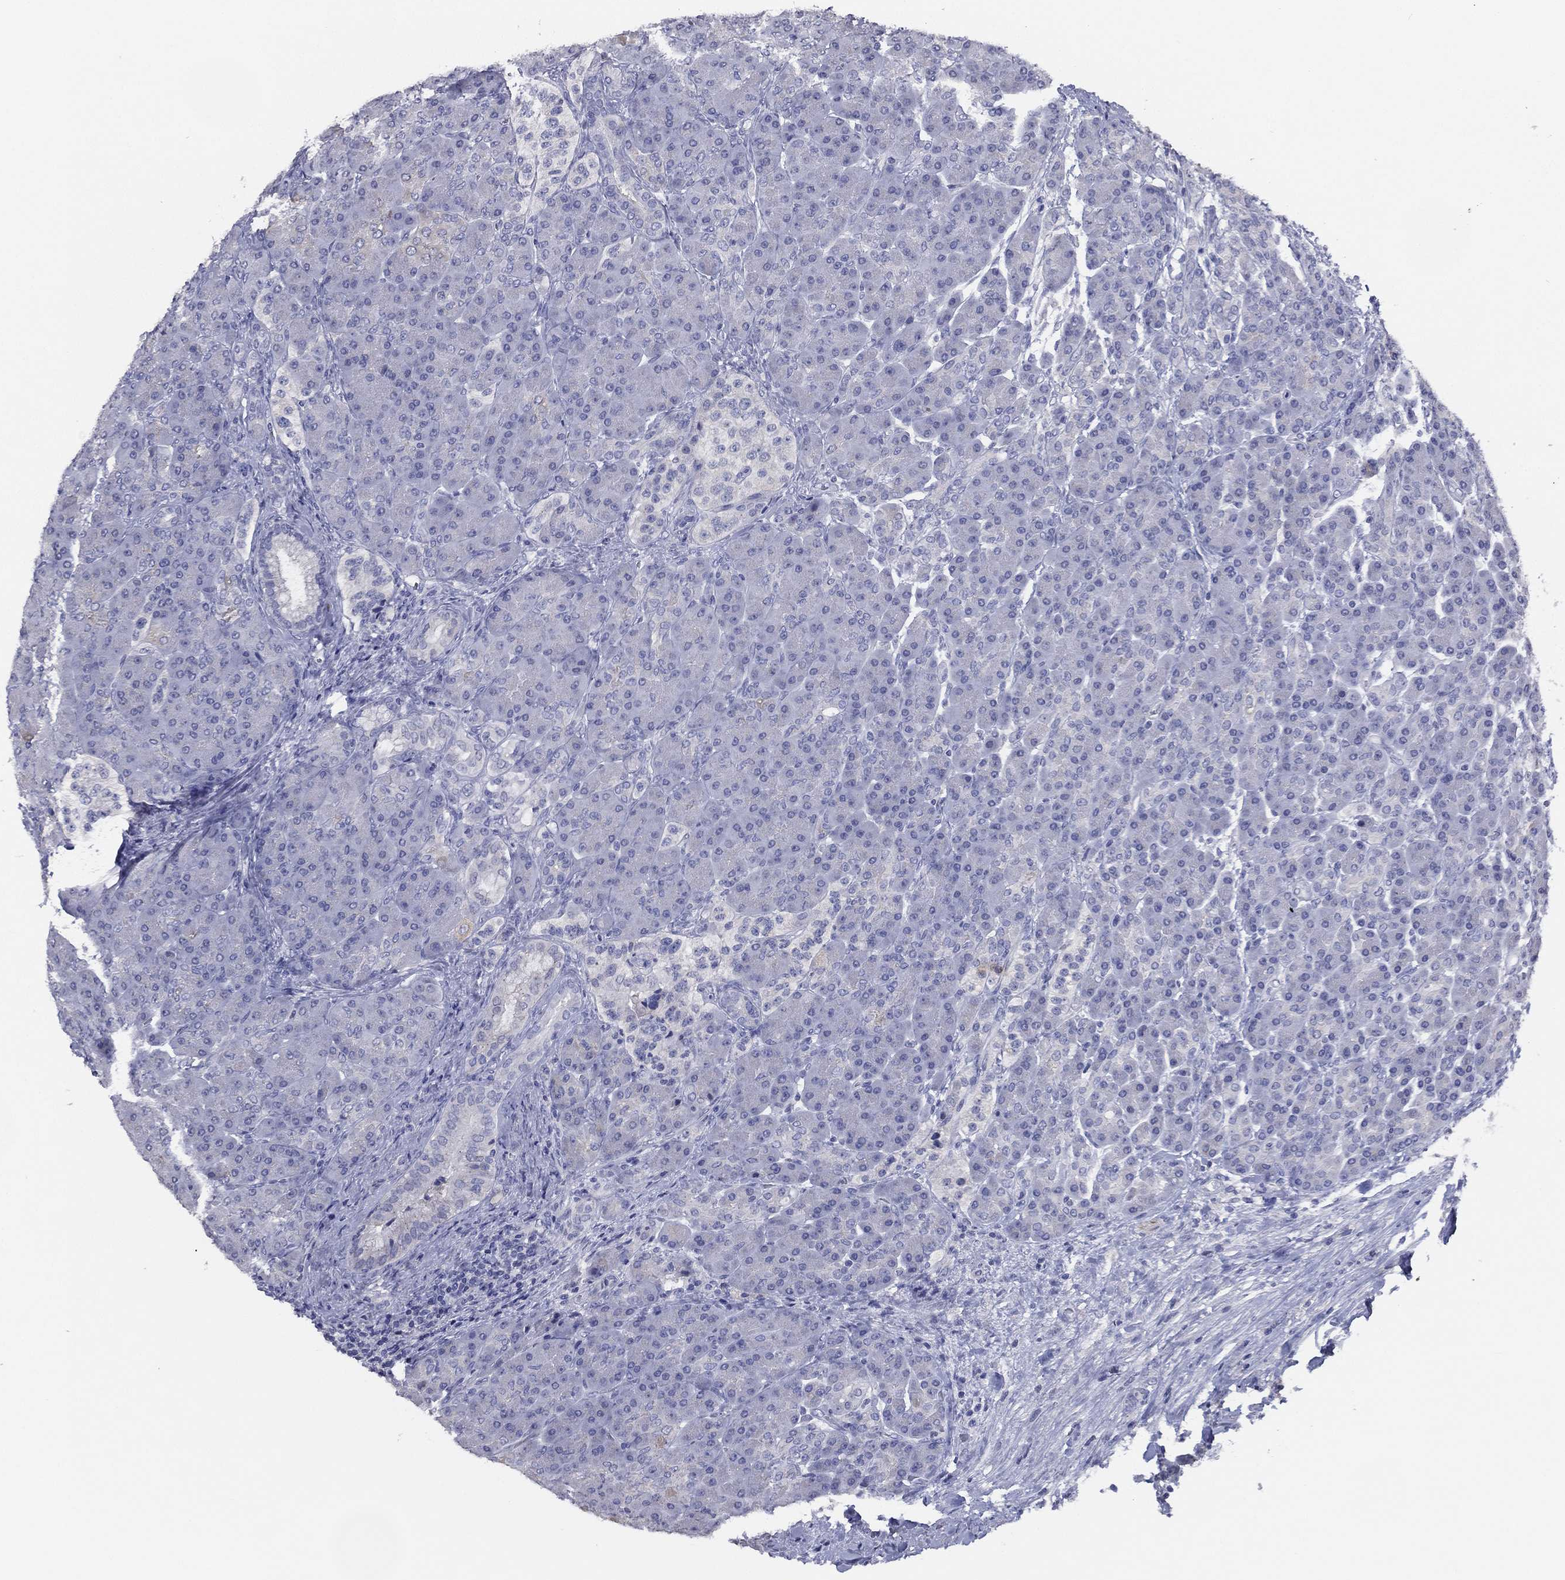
{"staining": {"intensity": "negative", "quantity": "none", "location": "none"}, "tissue": "pancreas", "cell_type": "Exocrine glandular cells", "image_type": "normal", "snomed": [{"axis": "morphology", "description": "Normal tissue, NOS"}, {"axis": "topography", "description": "Pancreas"}], "caption": "This is an IHC histopathology image of benign human pancreas. There is no staining in exocrine glandular cells.", "gene": "SLC13A4", "patient": {"sex": "male", "age": 70}}